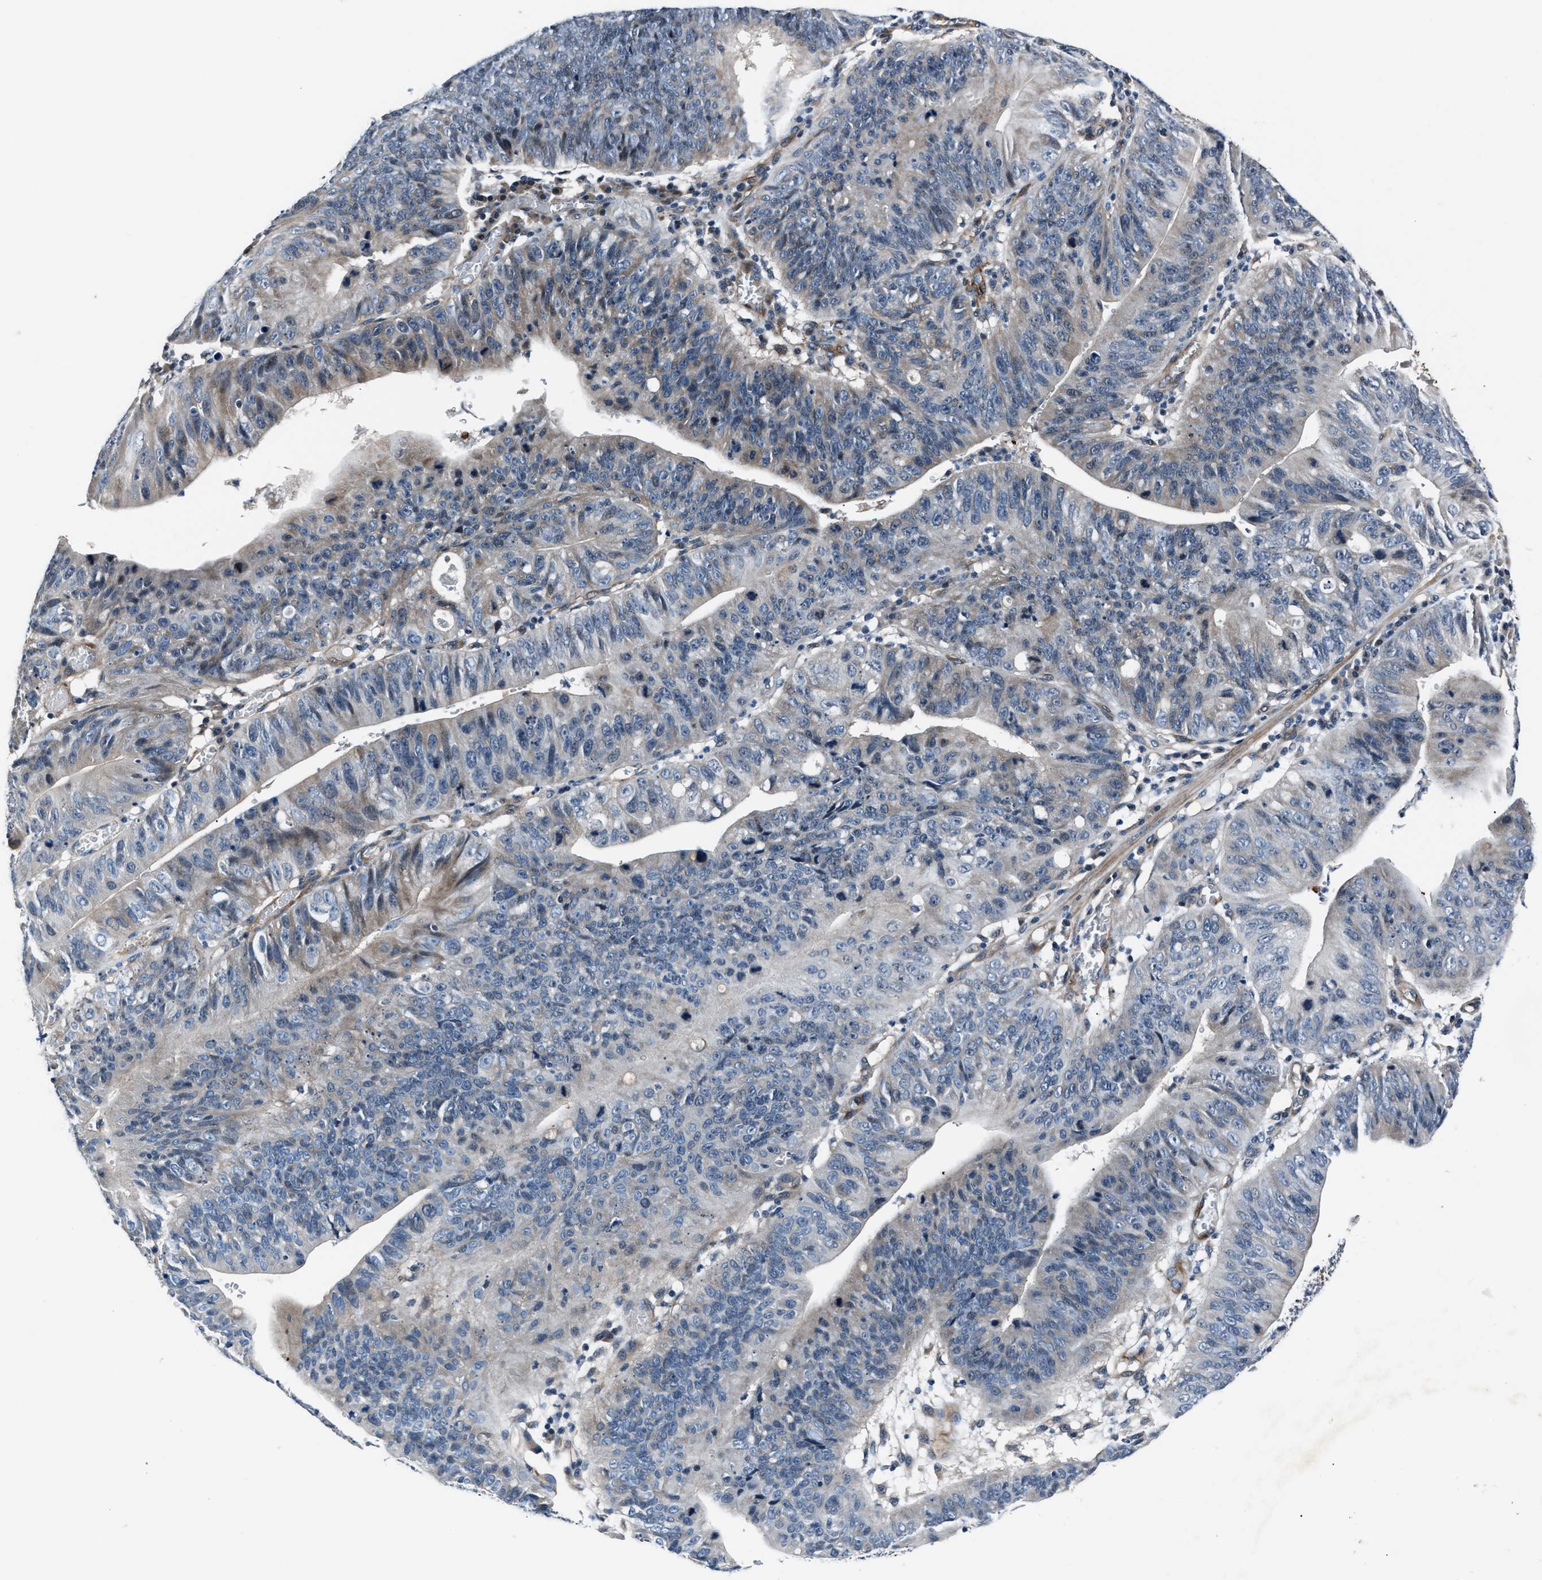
{"staining": {"intensity": "negative", "quantity": "none", "location": "none"}, "tissue": "stomach cancer", "cell_type": "Tumor cells", "image_type": "cancer", "snomed": [{"axis": "morphology", "description": "Adenocarcinoma, NOS"}, {"axis": "topography", "description": "Stomach"}], "caption": "An immunohistochemistry micrograph of stomach cancer (adenocarcinoma) is shown. There is no staining in tumor cells of stomach cancer (adenocarcinoma).", "gene": "MPDZ", "patient": {"sex": "male", "age": 59}}